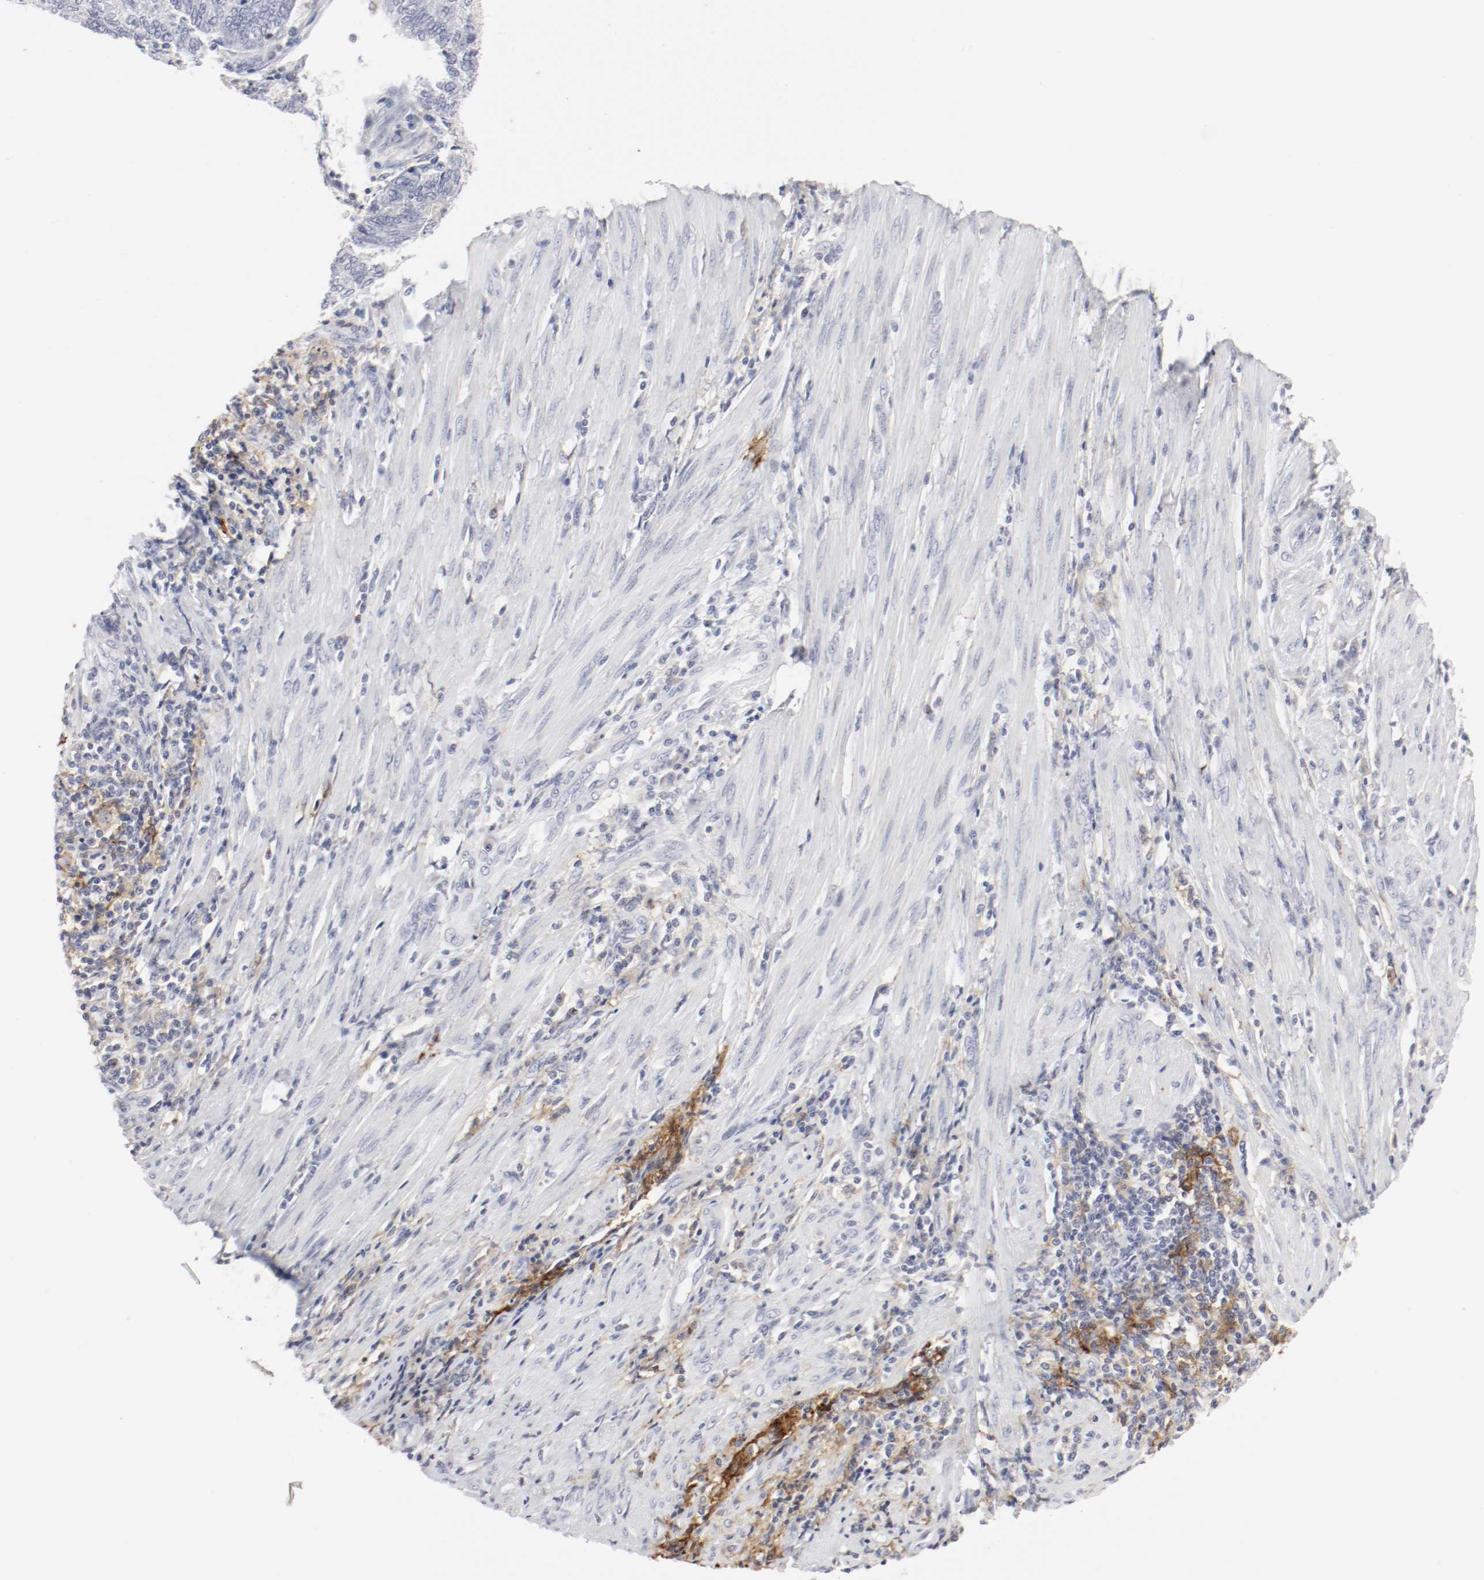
{"staining": {"intensity": "negative", "quantity": "none", "location": "none"}, "tissue": "endometrial cancer", "cell_type": "Tumor cells", "image_type": "cancer", "snomed": [{"axis": "morphology", "description": "Adenocarcinoma, NOS"}, {"axis": "topography", "description": "Uterus"}, {"axis": "topography", "description": "Endometrium"}], "caption": "Image shows no protein staining in tumor cells of endometrial cancer tissue.", "gene": "ITGAX", "patient": {"sex": "female", "age": 70}}